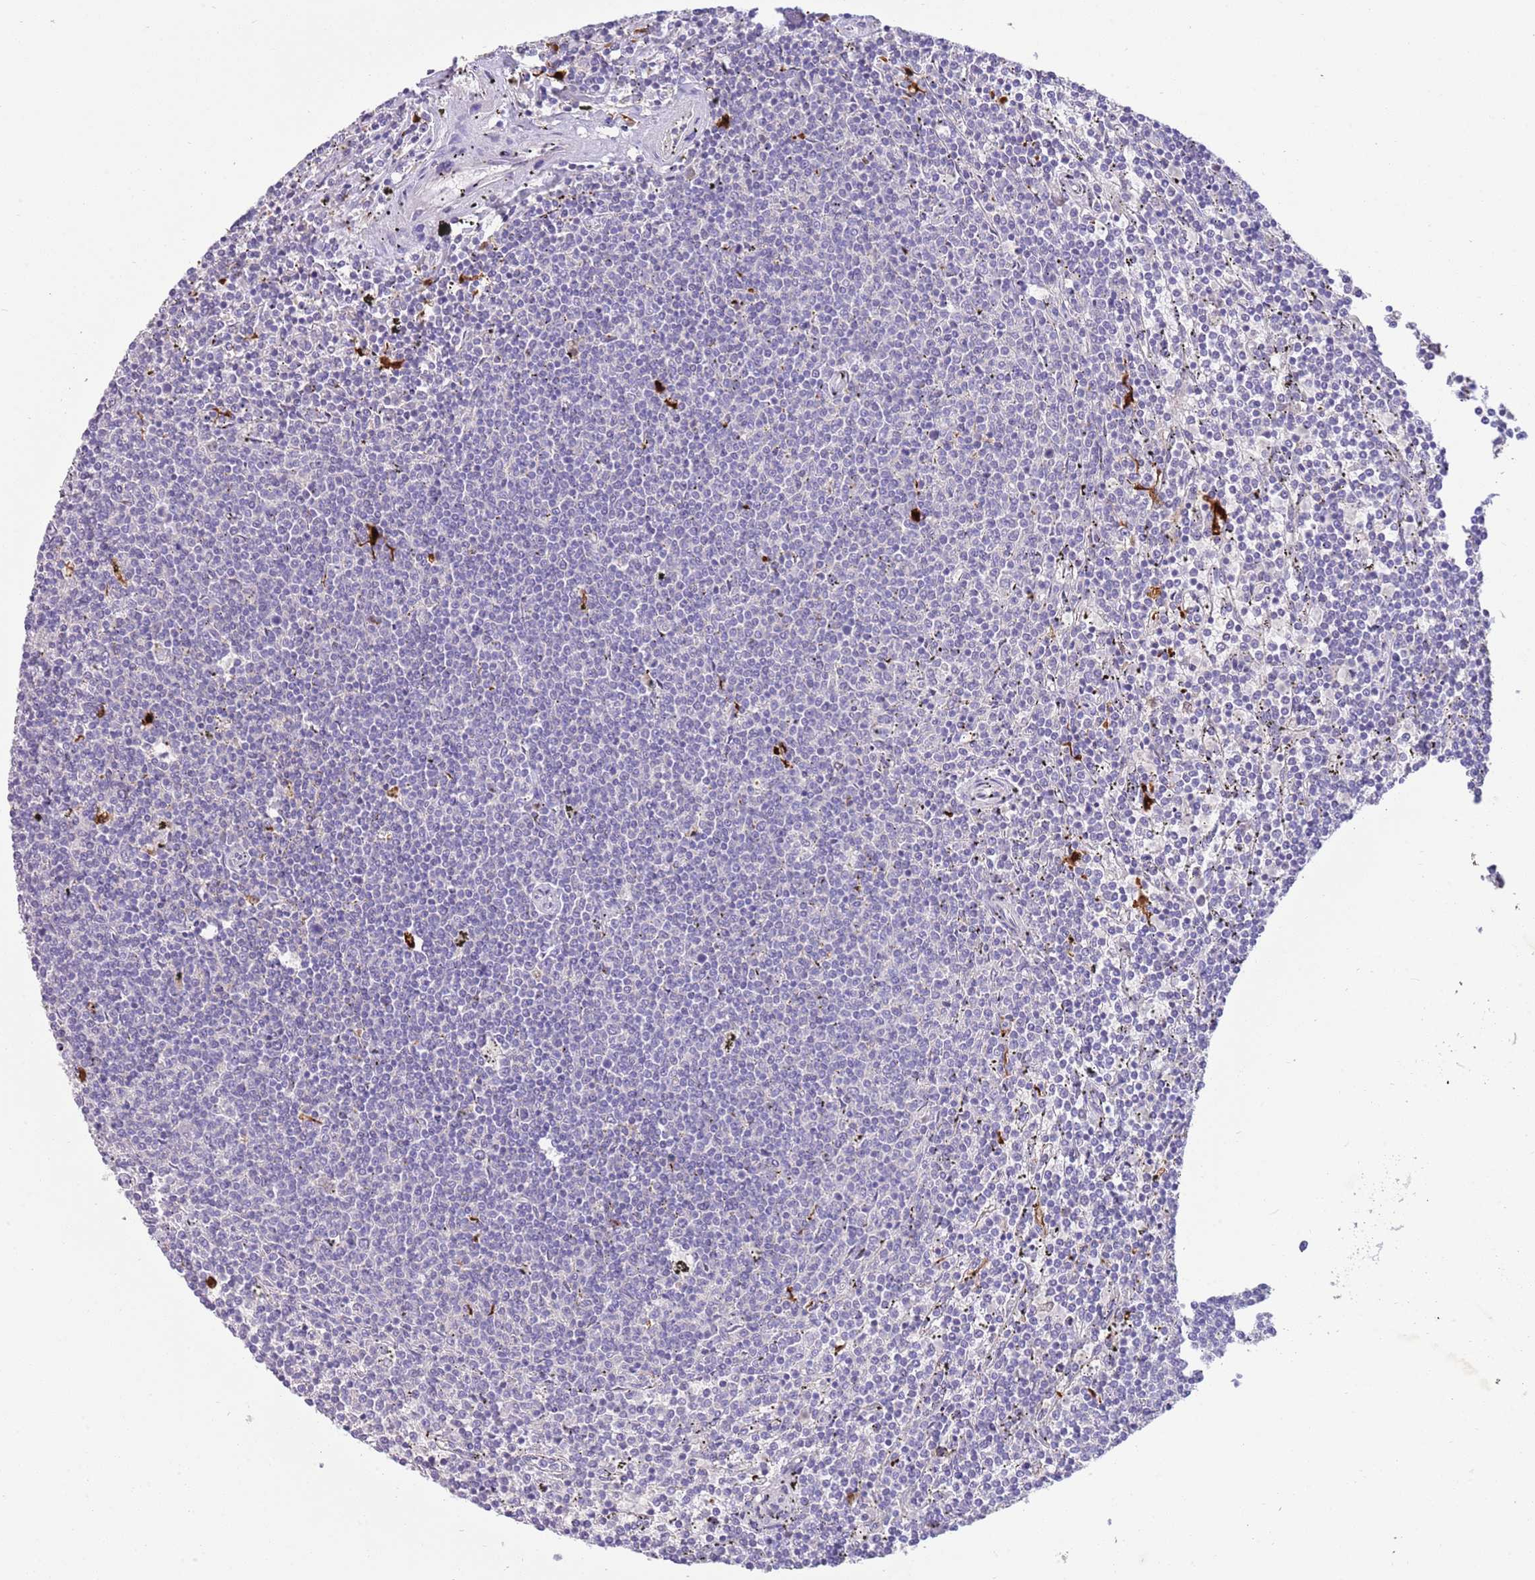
{"staining": {"intensity": "negative", "quantity": "none", "location": "none"}, "tissue": "lymphoma", "cell_type": "Tumor cells", "image_type": "cancer", "snomed": [{"axis": "morphology", "description": "Malignant lymphoma, non-Hodgkin's type, Low grade"}, {"axis": "topography", "description": "Spleen"}], "caption": "Tumor cells are negative for brown protein staining in malignant lymphoma, non-Hodgkin's type (low-grade).", "gene": "SFTPA1", "patient": {"sex": "female", "age": 50}}